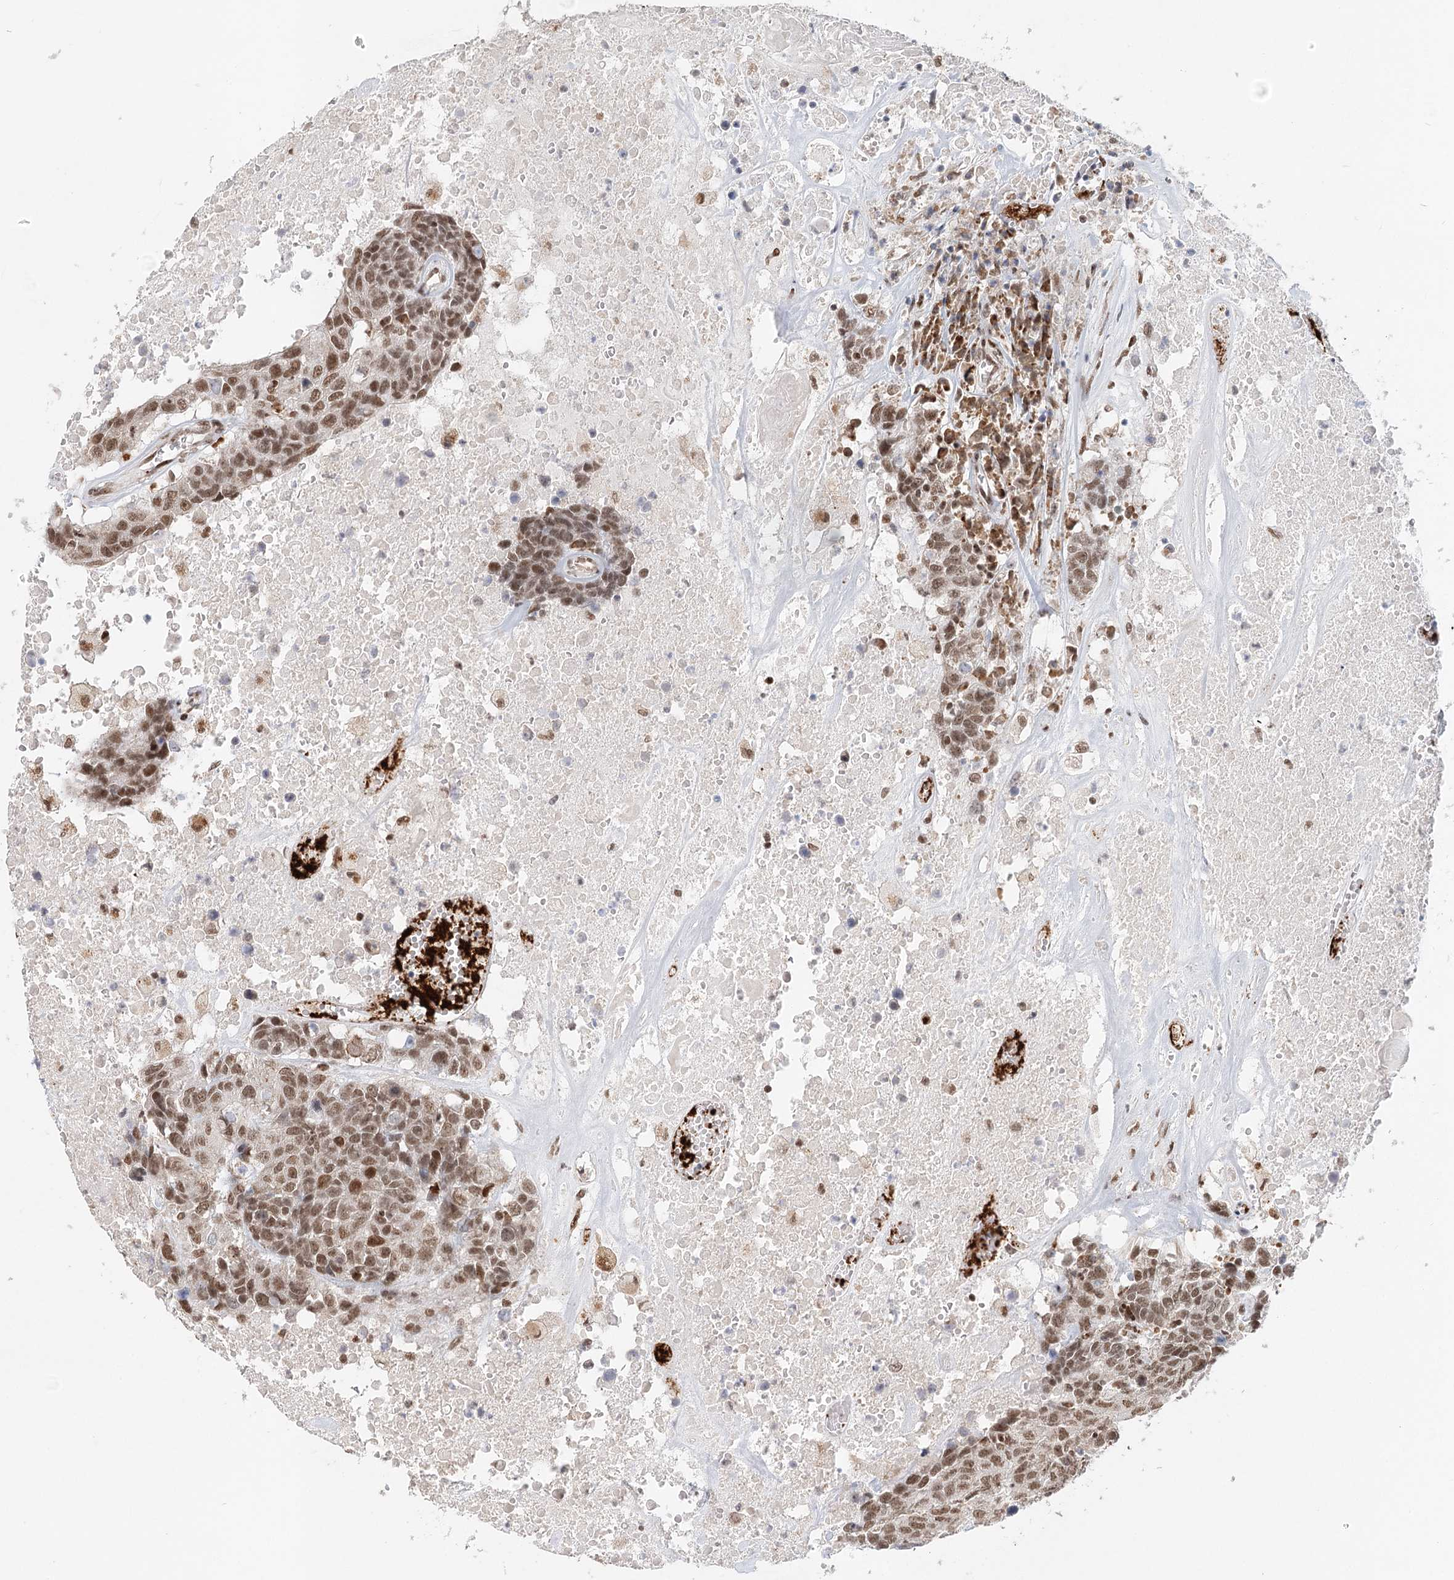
{"staining": {"intensity": "moderate", "quantity": ">75%", "location": "nuclear"}, "tissue": "head and neck cancer", "cell_type": "Tumor cells", "image_type": "cancer", "snomed": [{"axis": "morphology", "description": "Squamous cell carcinoma, NOS"}, {"axis": "topography", "description": "Head-Neck"}], "caption": "Immunohistochemical staining of squamous cell carcinoma (head and neck) reveals medium levels of moderate nuclear expression in about >75% of tumor cells. Nuclei are stained in blue.", "gene": "BNIP5", "patient": {"sex": "male", "age": 66}}